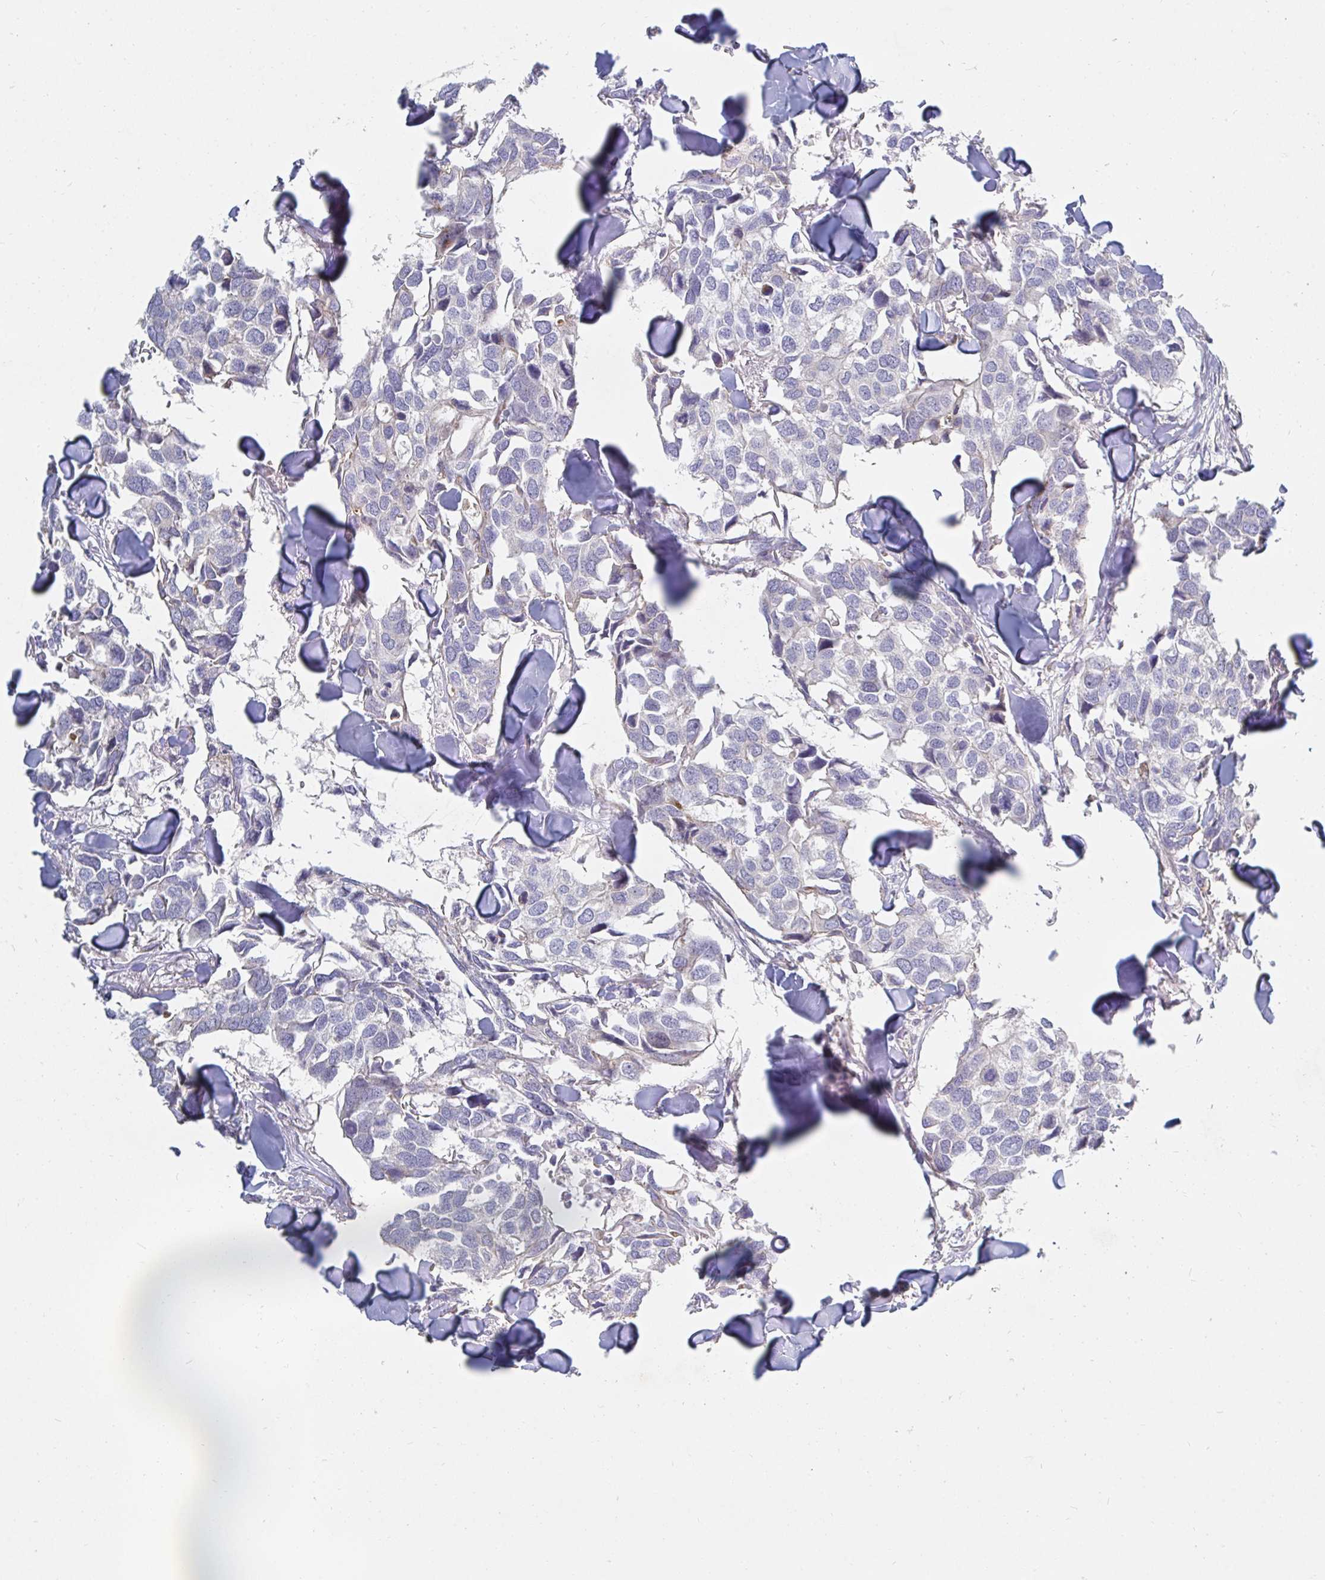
{"staining": {"intensity": "negative", "quantity": "none", "location": "none"}, "tissue": "breast cancer", "cell_type": "Tumor cells", "image_type": "cancer", "snomed": [{"axis": "morphology", "description": "Duct carcinoma"}, {"axis": "topography", "description": "Breast"}], "caption": "The immunohistochemistry (IHC) histopathology image has no significant expression in tumor cells of intraductal carcinoma (breast) tissue.", "gene": "SSH2", "patient": {"sex": "female", "age": 83}}